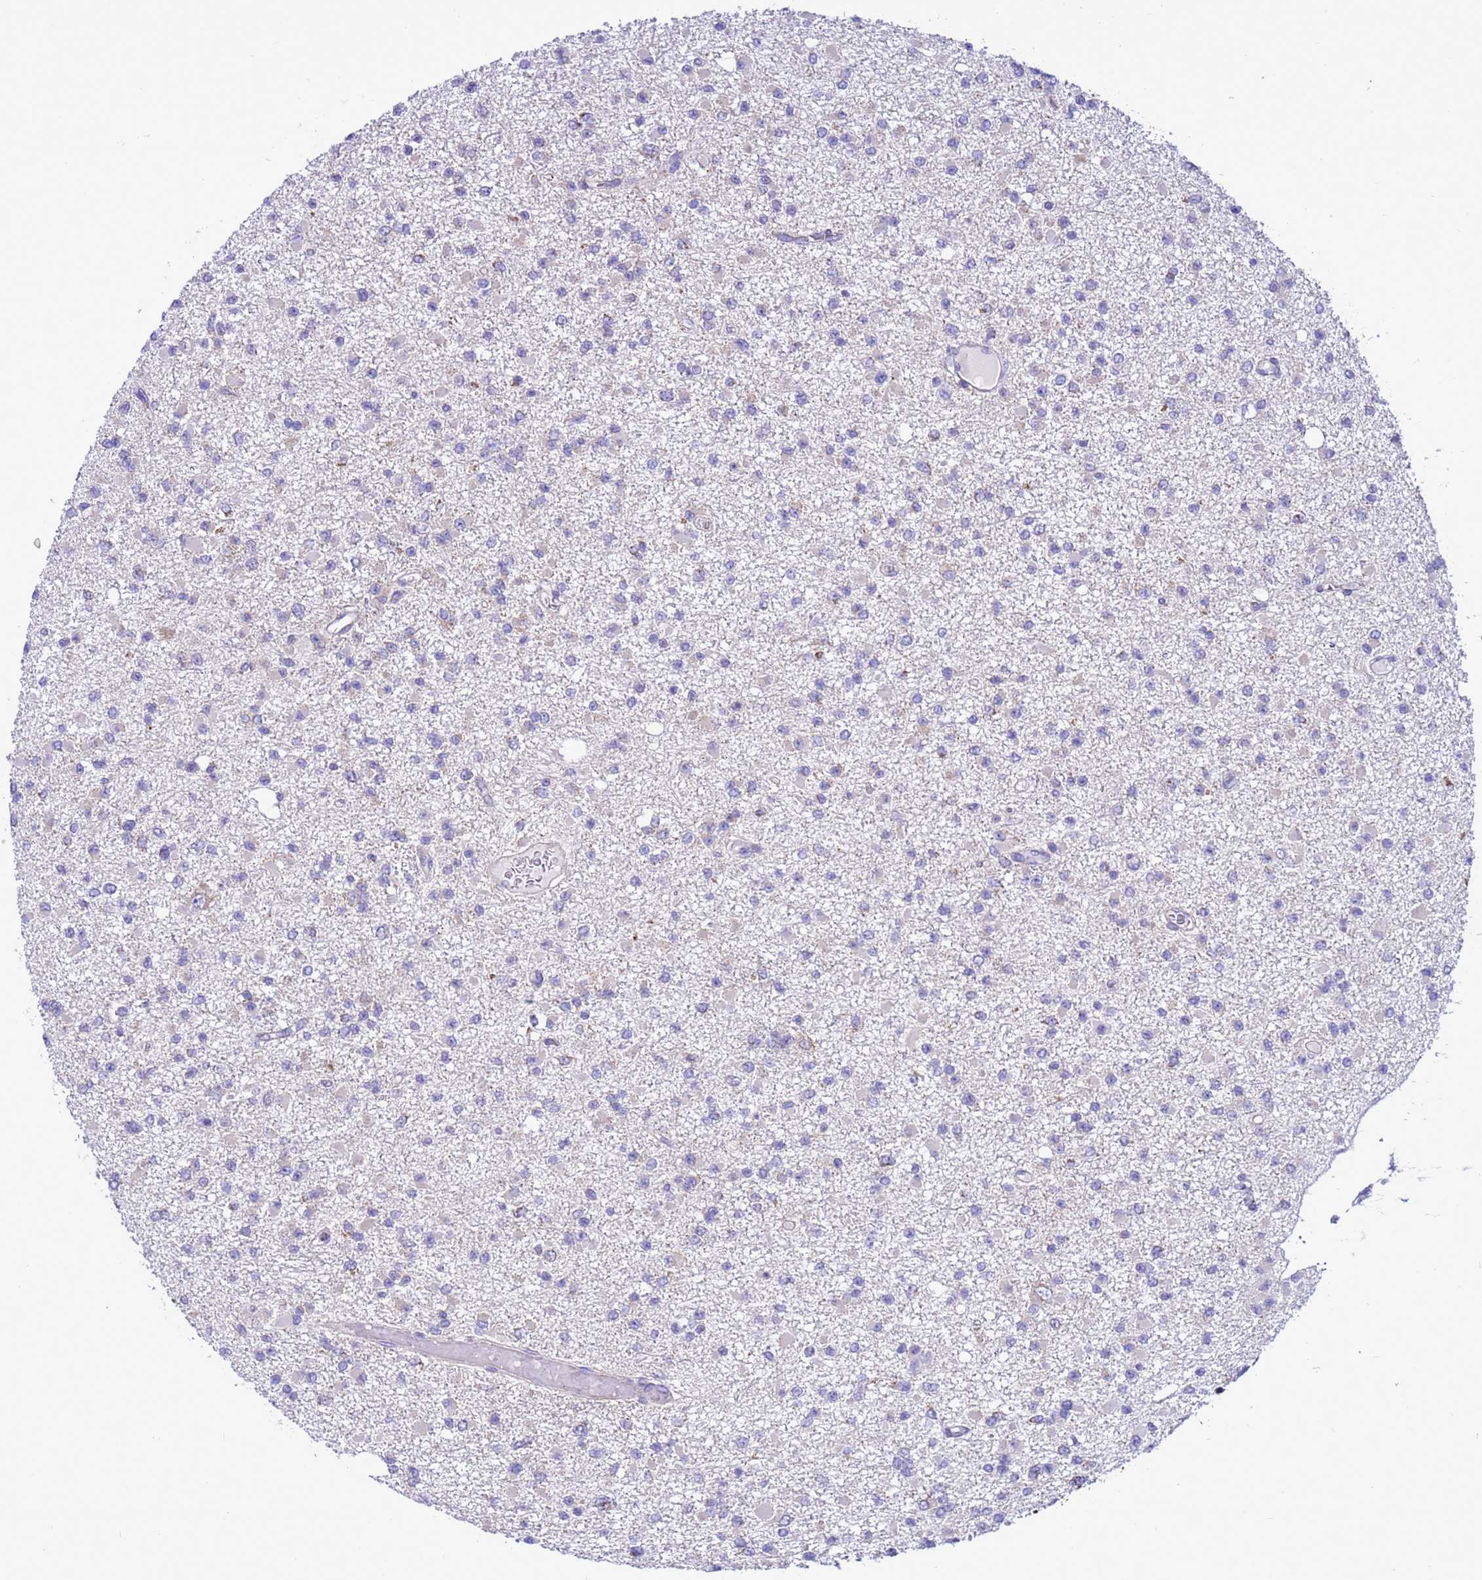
{"staining": {"intensity": "negative", "quantity": "none", "location": "none"}, "tissue": "glioma", "cell_type": "Tumor cells", "image_type": "cancer", "snomed": [{"axis": "morphology", "description": "Glioma, malignant, Low grade"}, {"axis": "topography", "description": "Brain"}], "caption": "Tumor cells show no significant expression in low-grade glioma (malignant).", "gene": "CCDC191", "patient": {"sex": "female", "age": 22}}